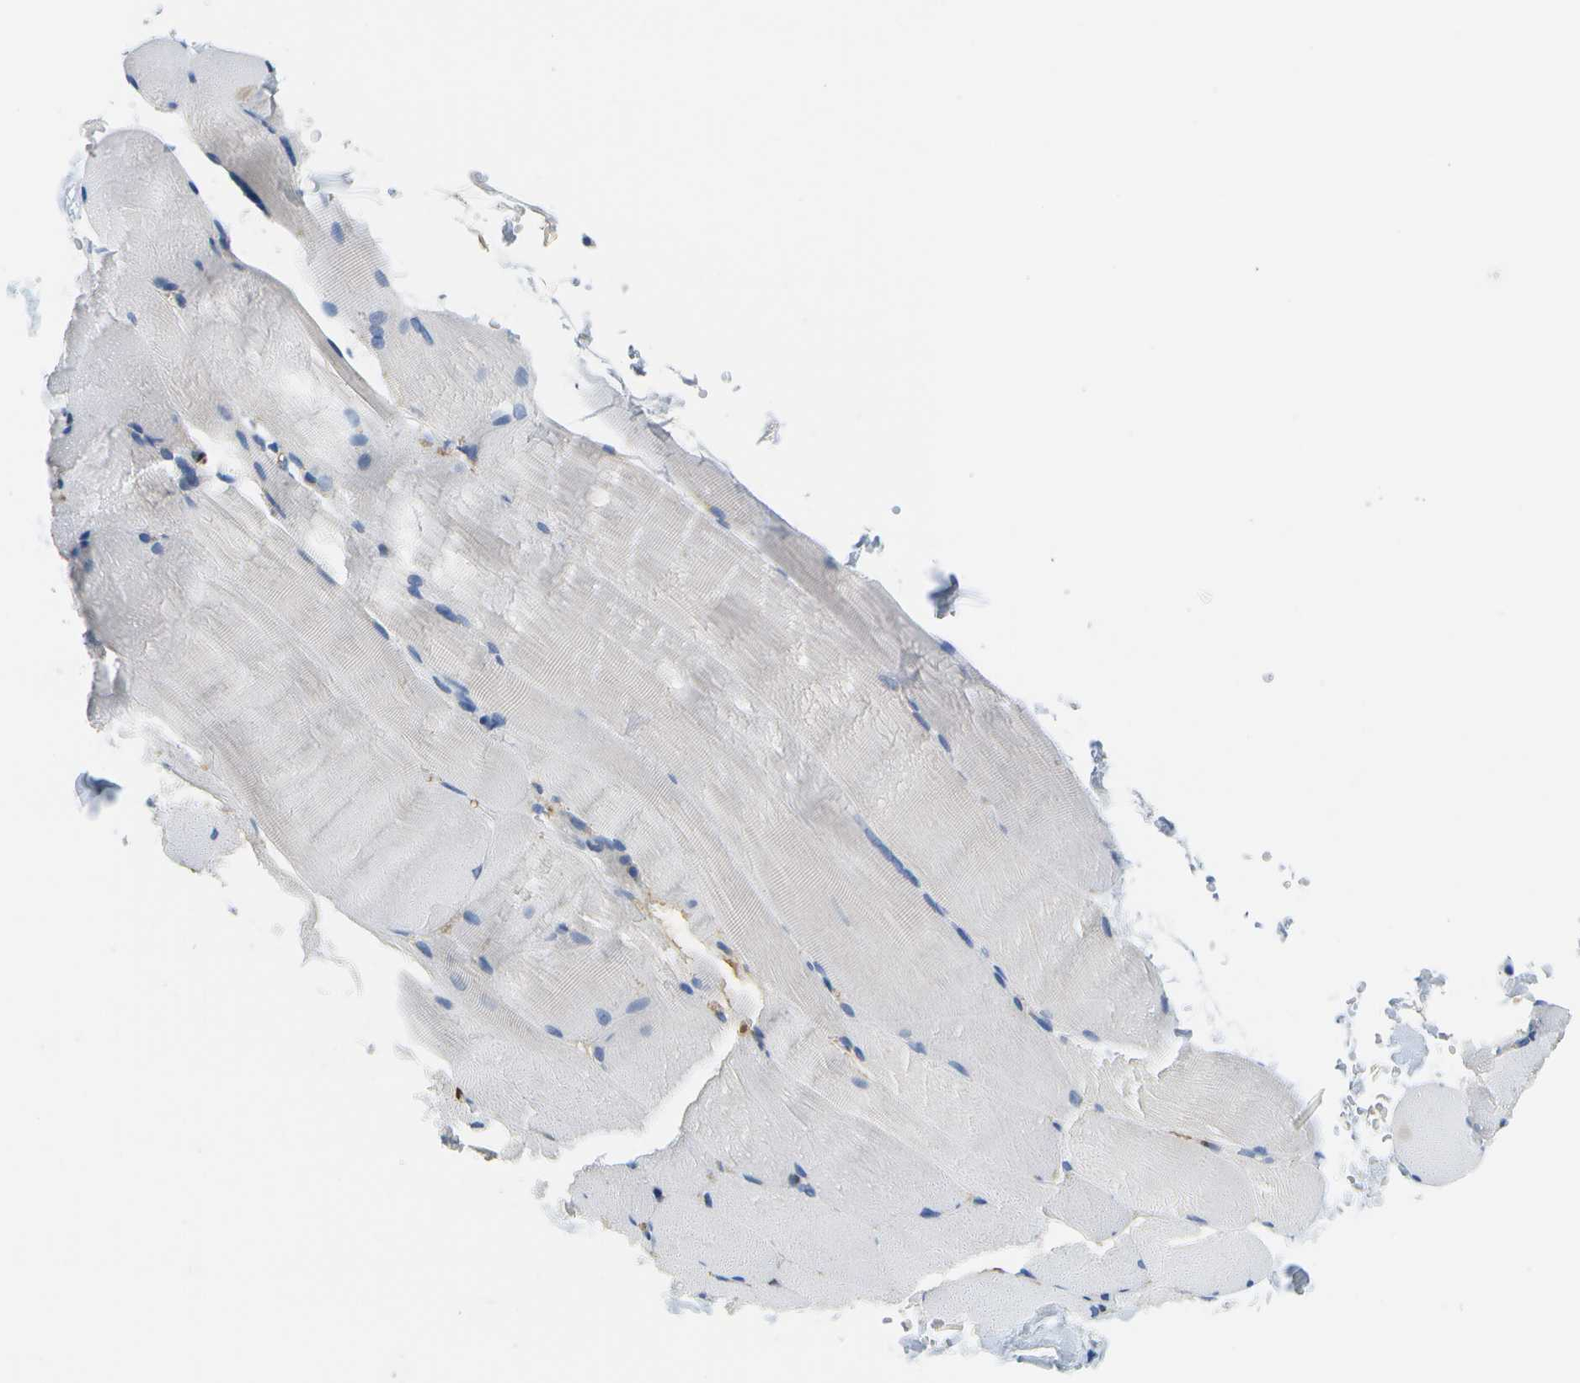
{"staining": {"intensity": "negative", "quantity": "none", "location": "none"}, "tissue": "skeletal muscle", "cell_type": "Myocytes", "image_type": "normal", "snomed": [{"axis": "morphology", "description": "Normal tissue, NOS"}, {"axis": "topography", "description": "Skin"}, {"axis": "topography", "description": "Skeletal muscle"}], "caption": "A histopathology image of skeletal muscle stained for a protein shows no brown staining in myocytes. (DAB immunohistochemistry (IHC) with hematoxylin counter stain).", "gene": "SERPINA1", "patient": {"sex": "male", "age": 83}}